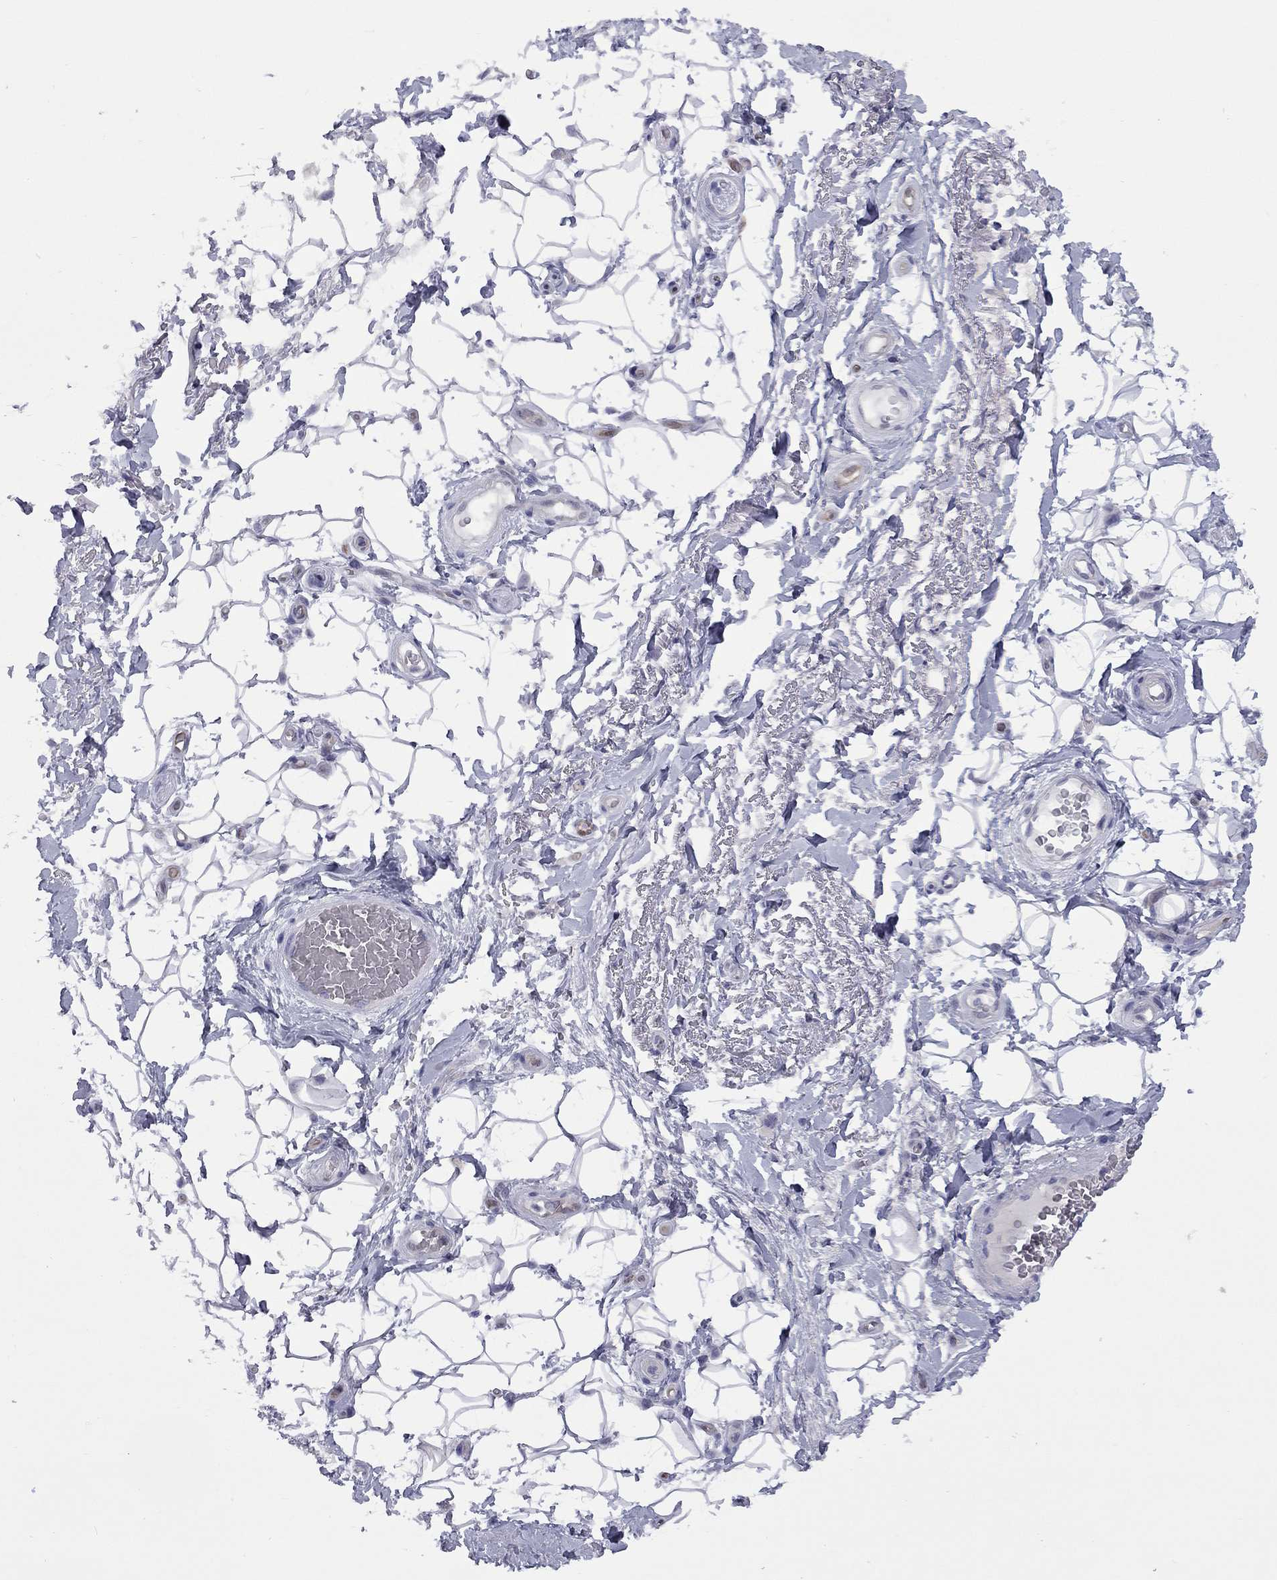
{"staining": {"intensity": "negative", "quantity": "none", "location": "none"}, "tissue": "adipose tissue", "cell_type": "Adipocytes", "image_type": "normal", "snomed": [{"axis": "morphology", "description": "Normal tissue, NOS"}, {"axis": "topography", "description": "Anal"}, {"axis": "topography", "description": "Peripheral nerve tissue"}], "caption": "Photomicrograph shows no protein expression in adipocytes of normal adipose tissue.", "gene": "CTNNBIP1", "patient": {"sex": "male", "age": 53}}